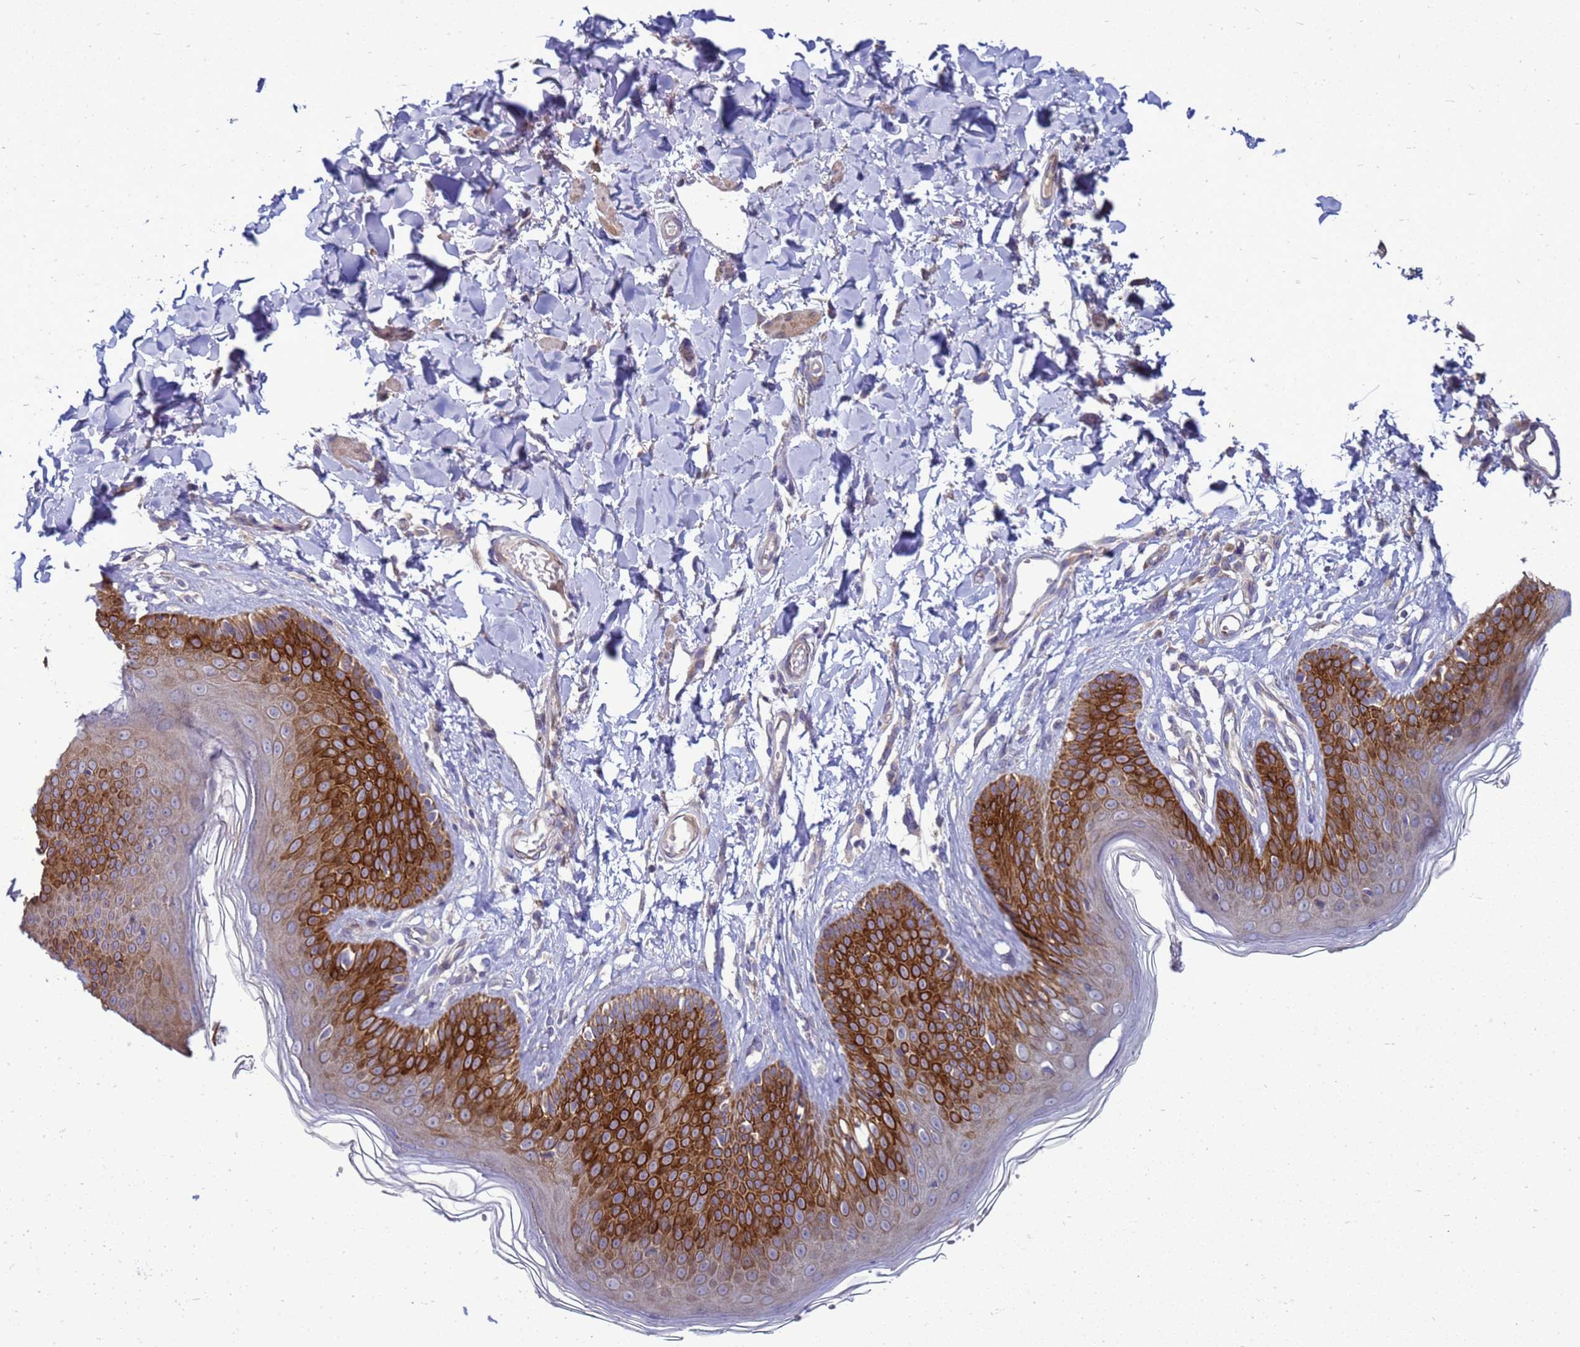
{"staining": {"intensity": "strong", "quantity": "25%-75%", "location": "cytoplasmic/membranous"}, "tissue": "skin", "cell_type": "Epidermal cells", "image_type": "normal", "snomed": [{"axis": "morphology", "description": "Normal tissue, NOS"}, {"axis": "morphology", "description": "Squamous cell carcinoma, NOS"}, {"axis": "topography", "description": "Vulva"}], "caption": "Brown immunohistochemical staining in normal skin displays strong cytoplasmic/membranous staining in about 25%-75% of epidermal cells.", "gene": "MON1B", "patient": {"sex": "female", "age": 85}}